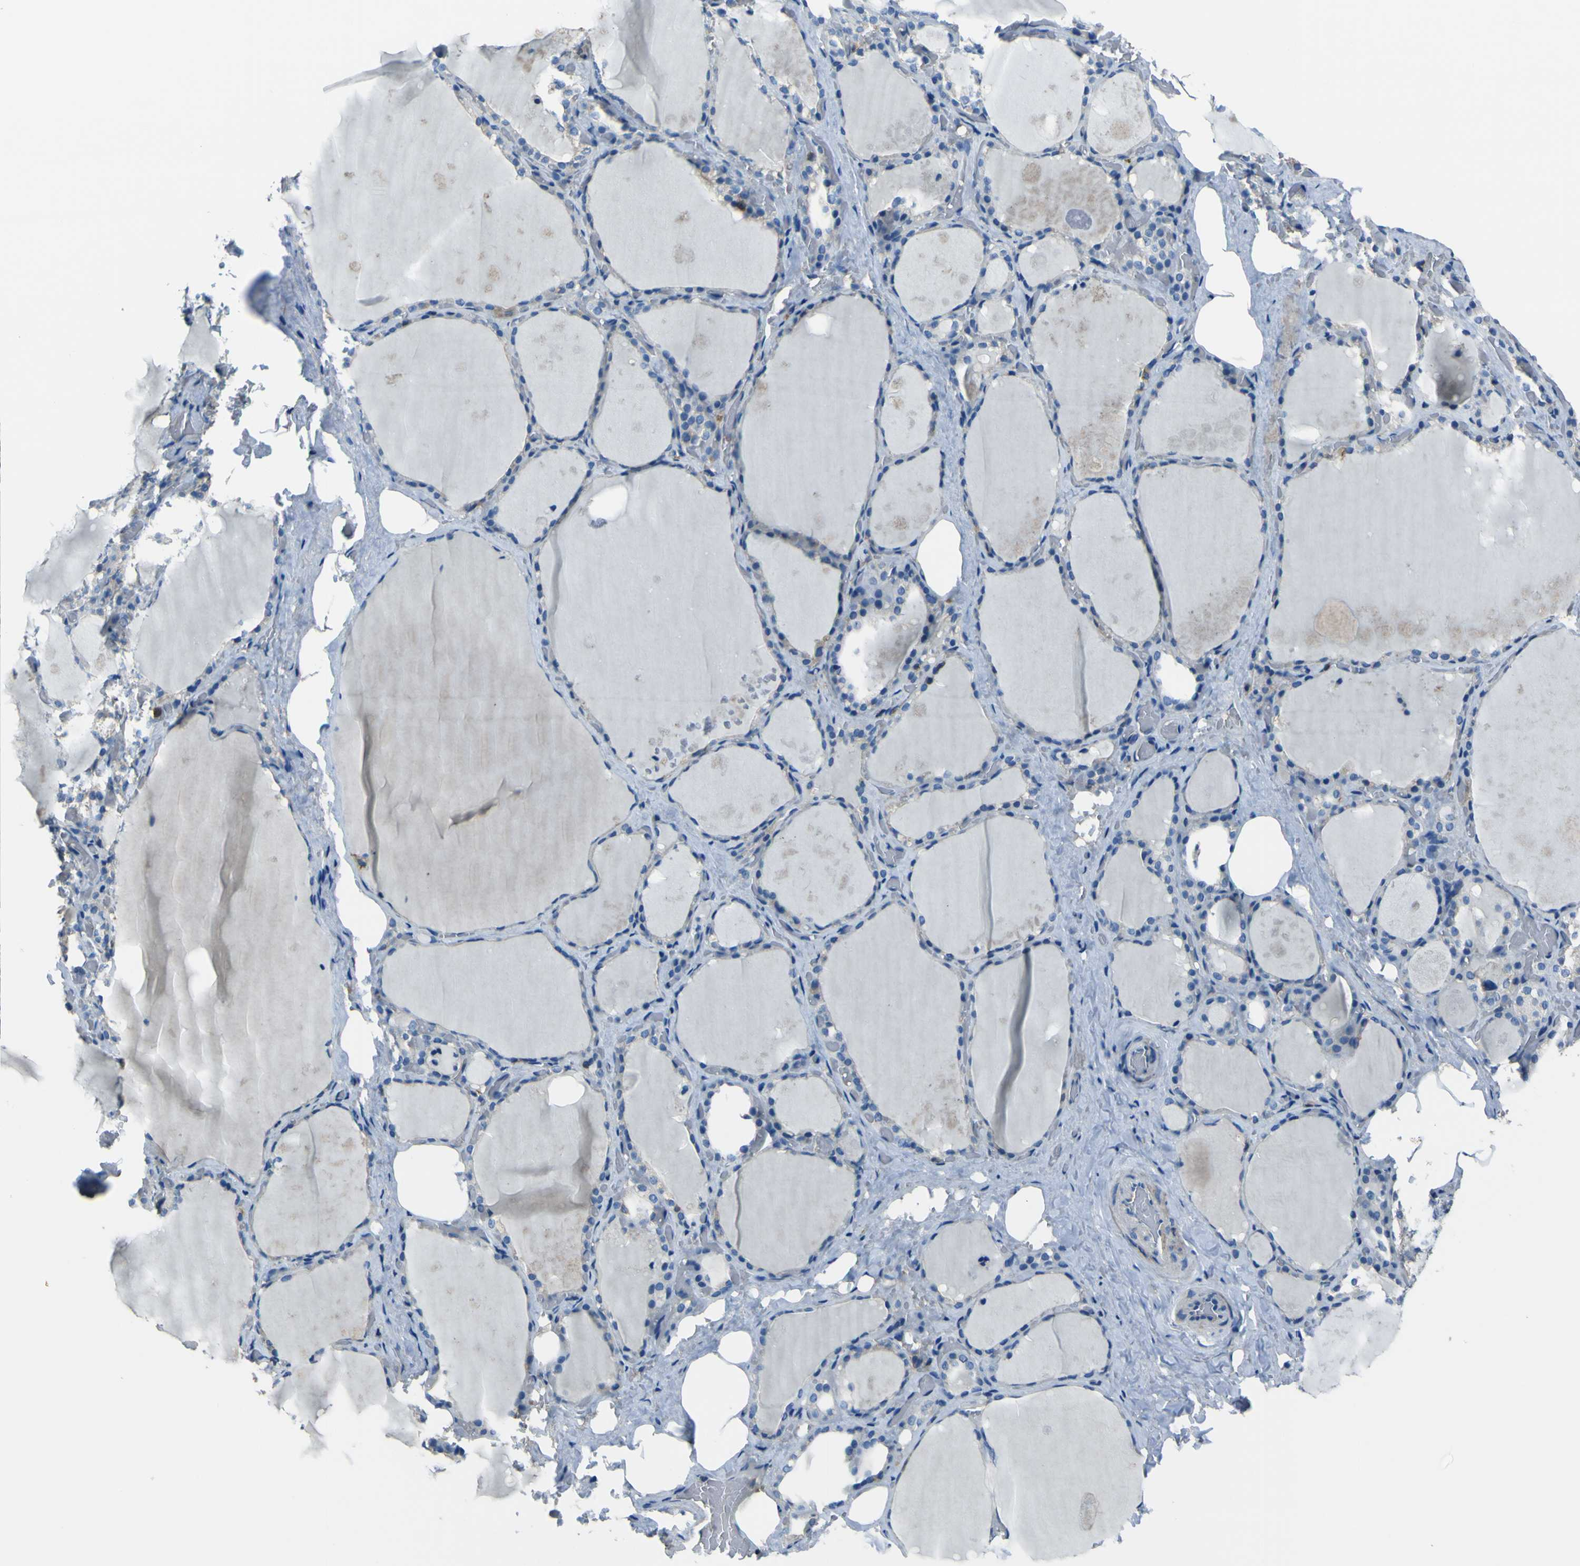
{"staining": {"intensity": "negative", "quantity": "none", "location": "none"}, "tissue": "thyroid gland", "cell_type": "Glandular cells", "image_type": "normal", "snomed": [{"axis": "morphology", "description": "Normal tissue, NOS"}, {"axis": "topography", "description": "Thyroid gland"}], "caption": "Photomicrograph shows no significant protein expression in glandular cells of unremarkable thyroid gland. Brightfield microscopy of IHC stained with DAB (3,3'-diaminobenzidine) (brown) and hematoxylin (blue), captured at high magnification.", "gene": "LAIR1", "patient": {"sex": "male", "age": 61}}